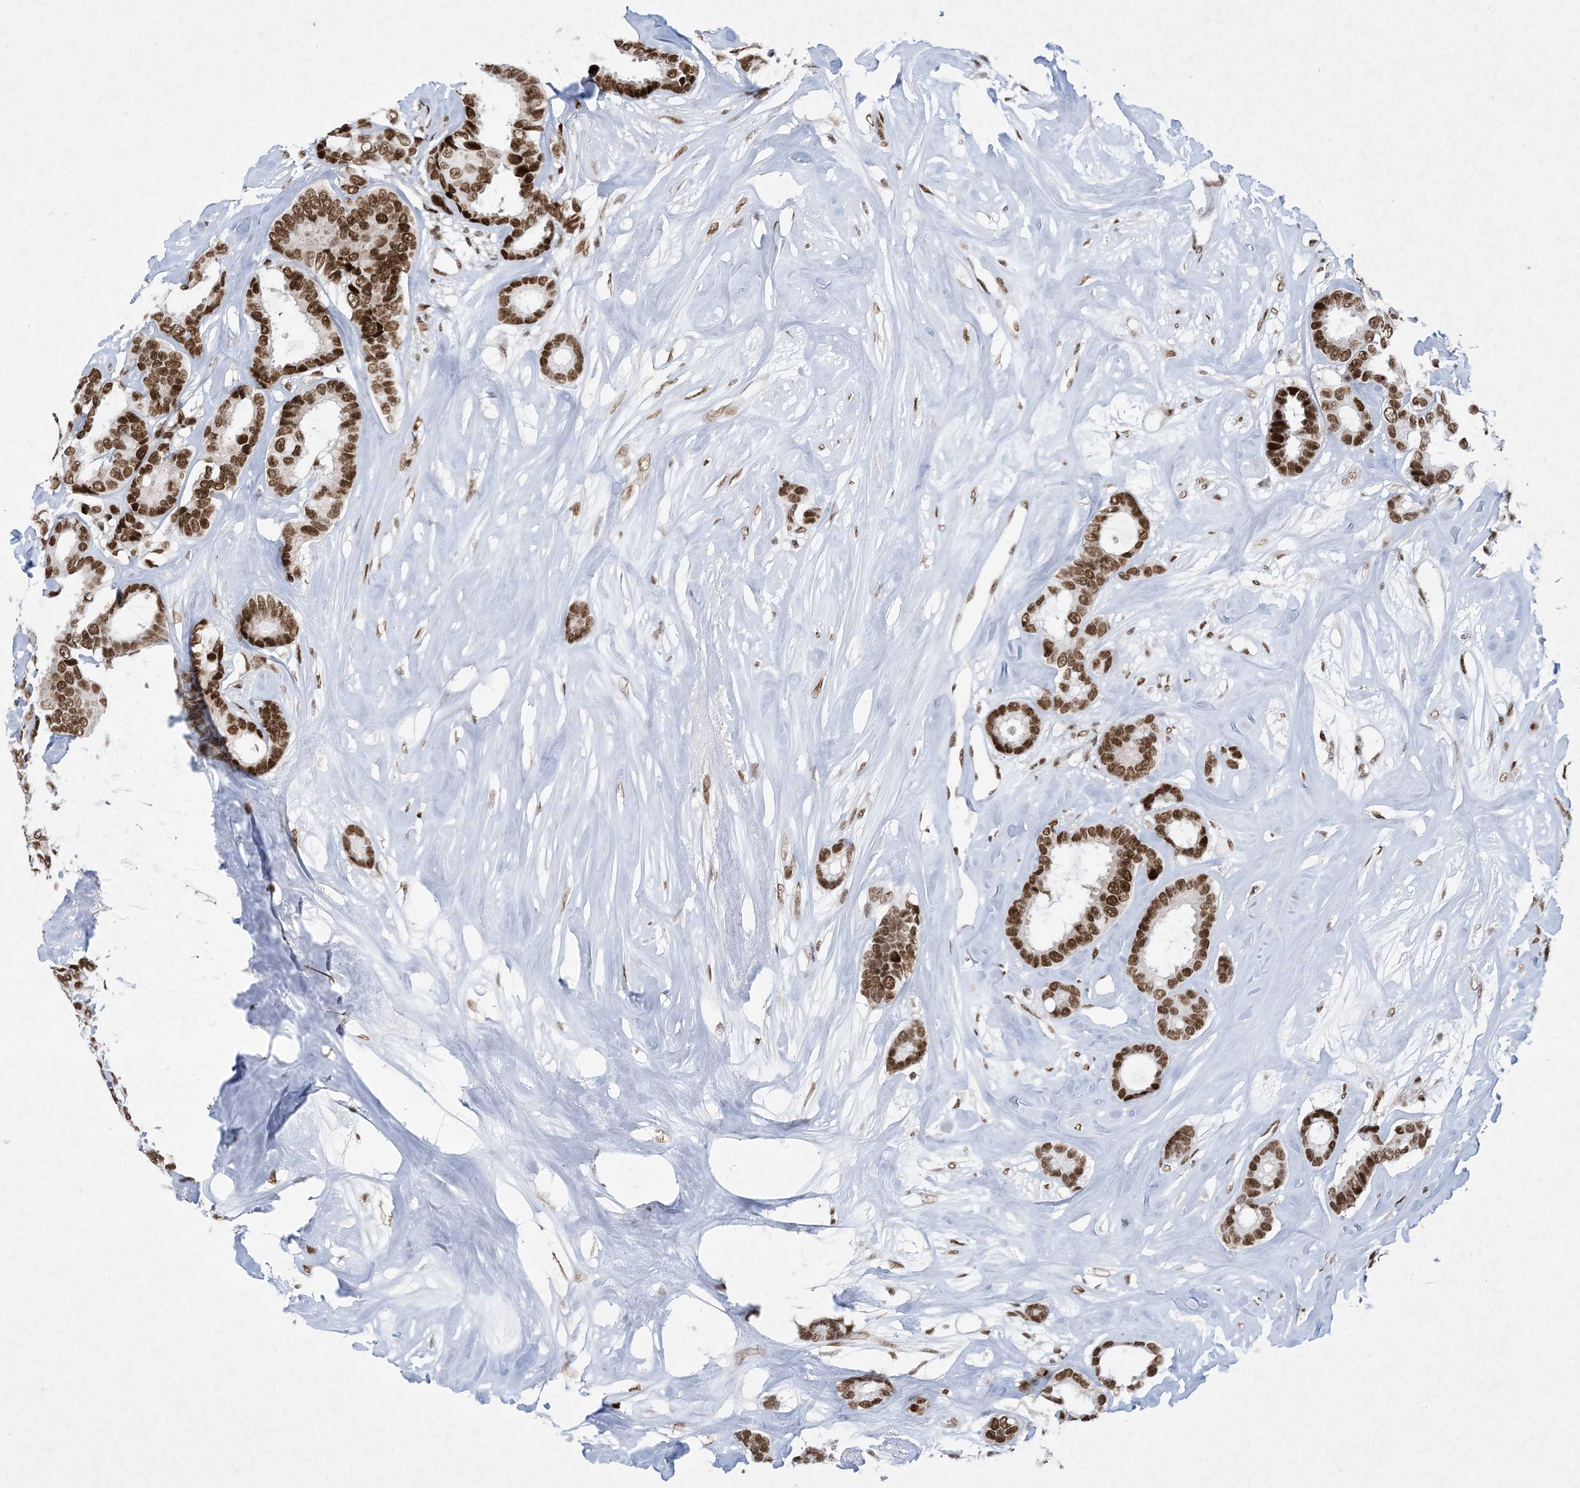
{"staining": {"intensity": "strong", "quantity": ">75%", "location": "nuclear"}, "tissue": "breast cancer", "cell_type": "Tumor cells", "image_type": "cancer", "snomed": [{"axis": "morphology", "description": "Duct carcinoma"}, {"axis": "topography", "description": "Breast"}], "caption": "Protein positivity by IHC reveals strong nuclear positivity in approximately >75% of tumor cells in breast cancer (infiltrating ductal carcinoma). (Brightfield microscopy of DAB IHC at high magnification).", "gene": "PKNOX2", "patient": {"sex": "female", "age": 87}}